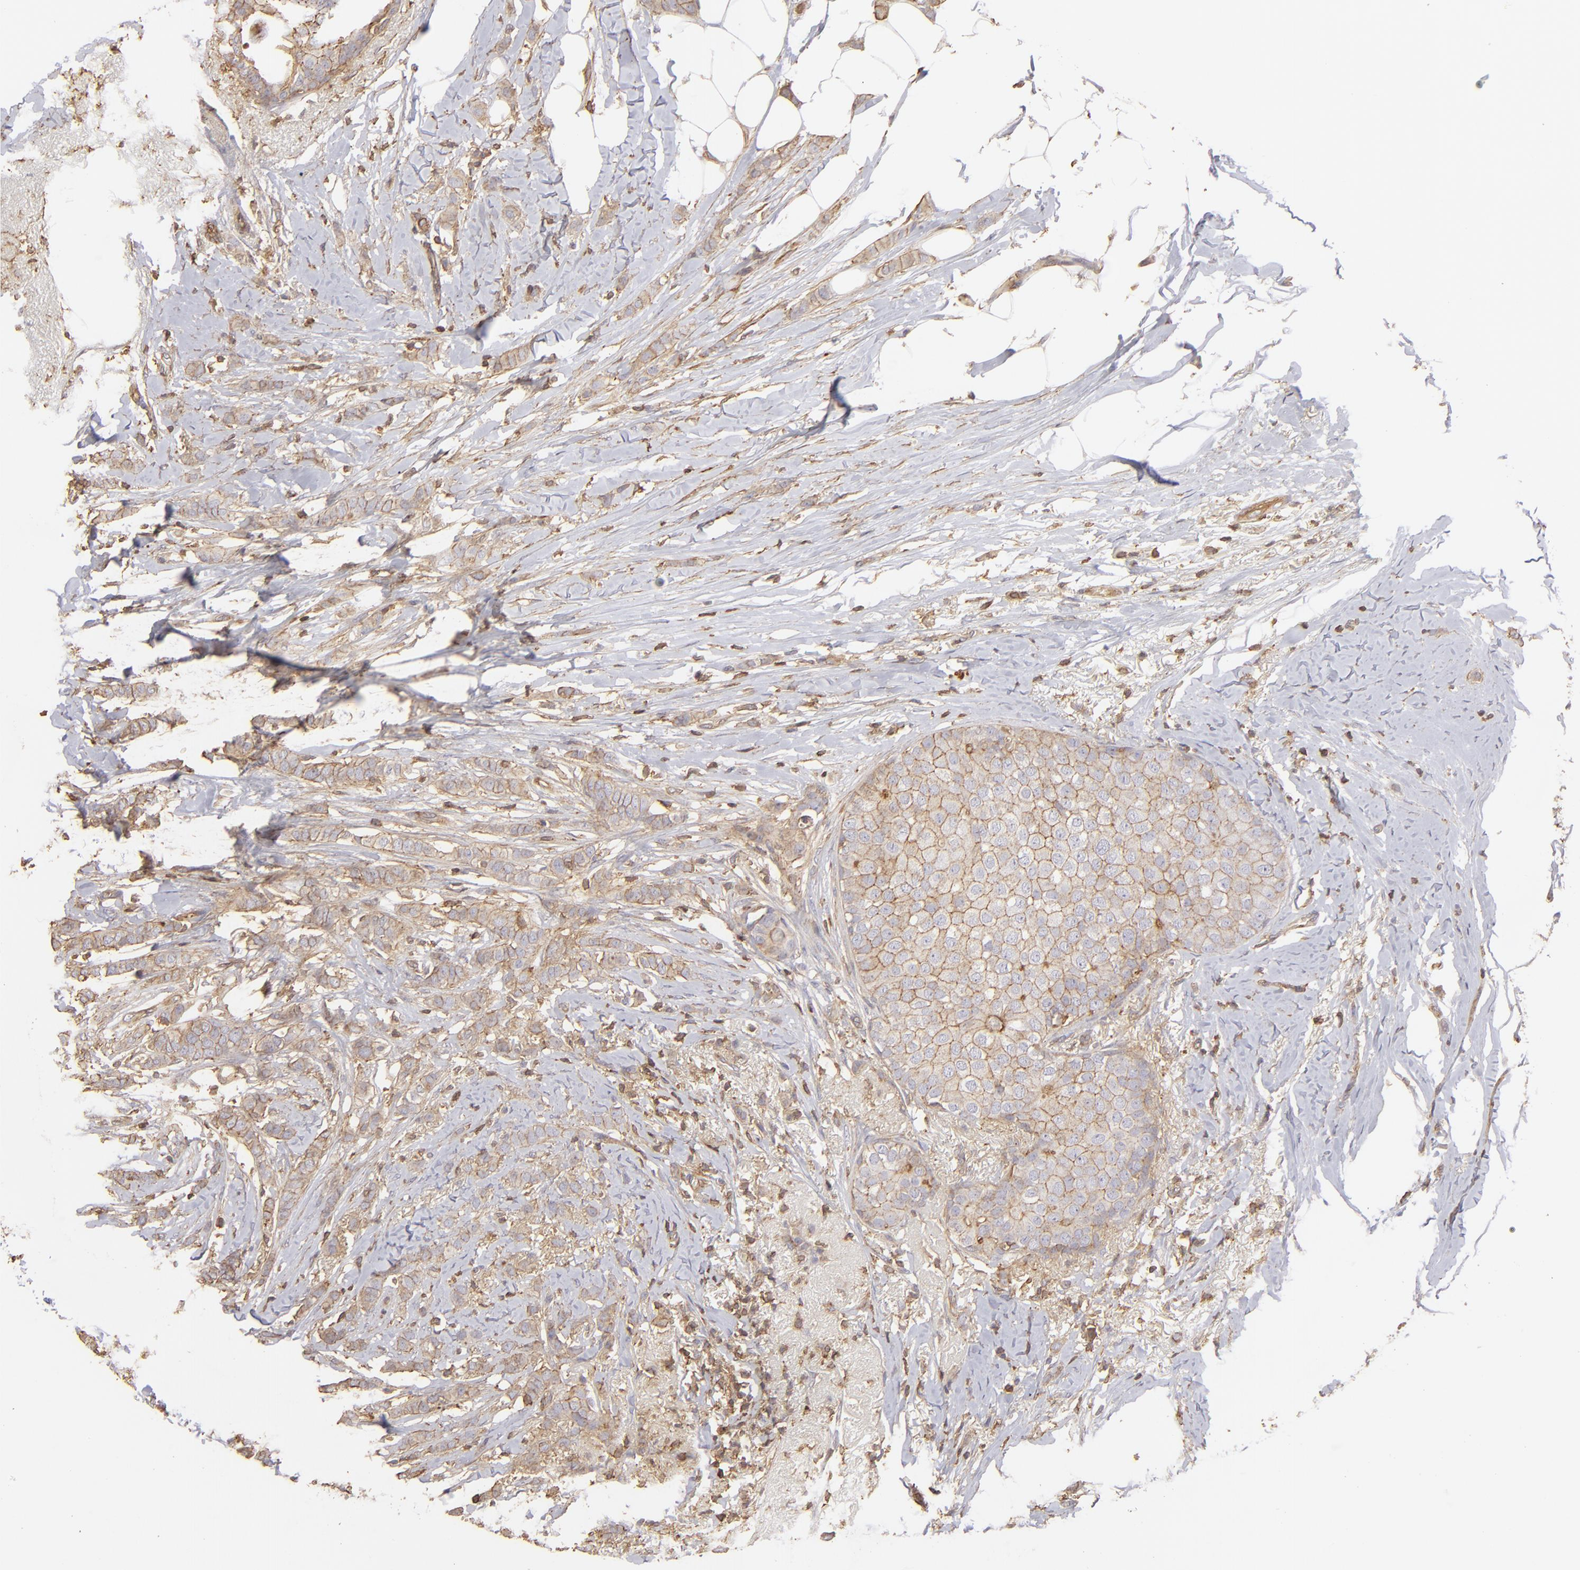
{"staining": {"intensity": "moderate", "quantity": ">75%", "location": "cytoplasmic/membranous"}, "tissue": "breast cancer", "cell_type": "Tumor cells", "image_type": "cancer", "snomed": [{"axis": "morphology", "description": "Lobular carcinoma"}, {"axis": "topography", "description": "Breast"}], "caption": "Approximately >75% of tumor cells in human breast lobular carcinoma reveal moderate cytoplasmic/membranous protein expression as visualized by brown immunohistochemical staining.", "gene": "ACTB", "patient": {"sex": "female", "age": 55}}